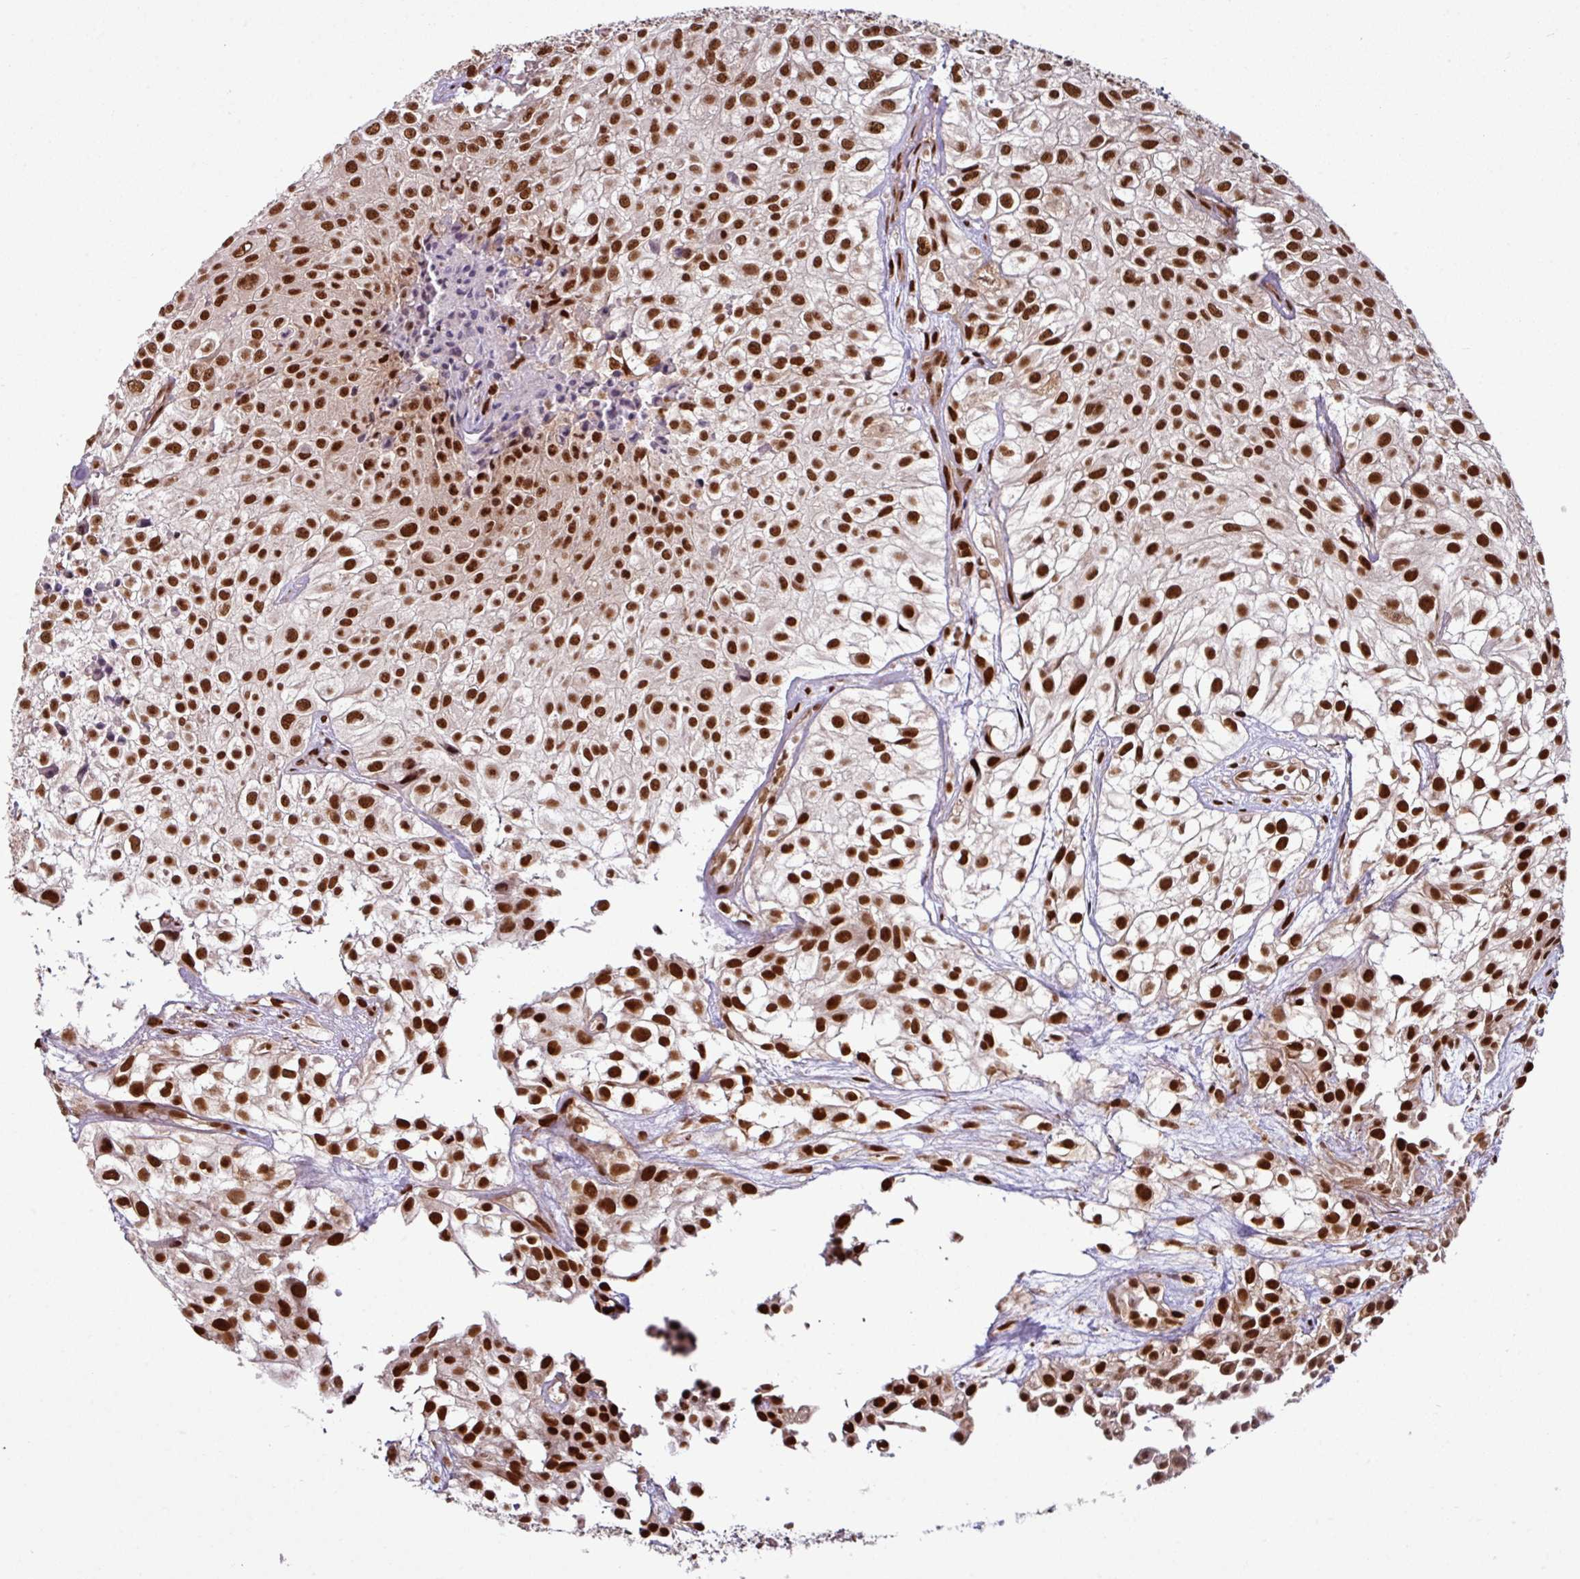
{"staining": {"intensity": "strong", "quantity": ">75%", "location": "nuclear"}, "tissue": "urothelial cancer", "cell_type": "Tumor cells", "image_type": "cancer", "snomed": [{"axis": "morphology", "description": "Urothelial carcinoma, High grade"}, {"axis": "topography", "description": "Urinary bladder"}], "caption": "Immunohistochemical staining of human urothelial cancer shows strong nuclear protein expression in approximately >75% of tumor cells.", "gene": "MORF4L2", "patient": {"sex": "male", "age": 56}}